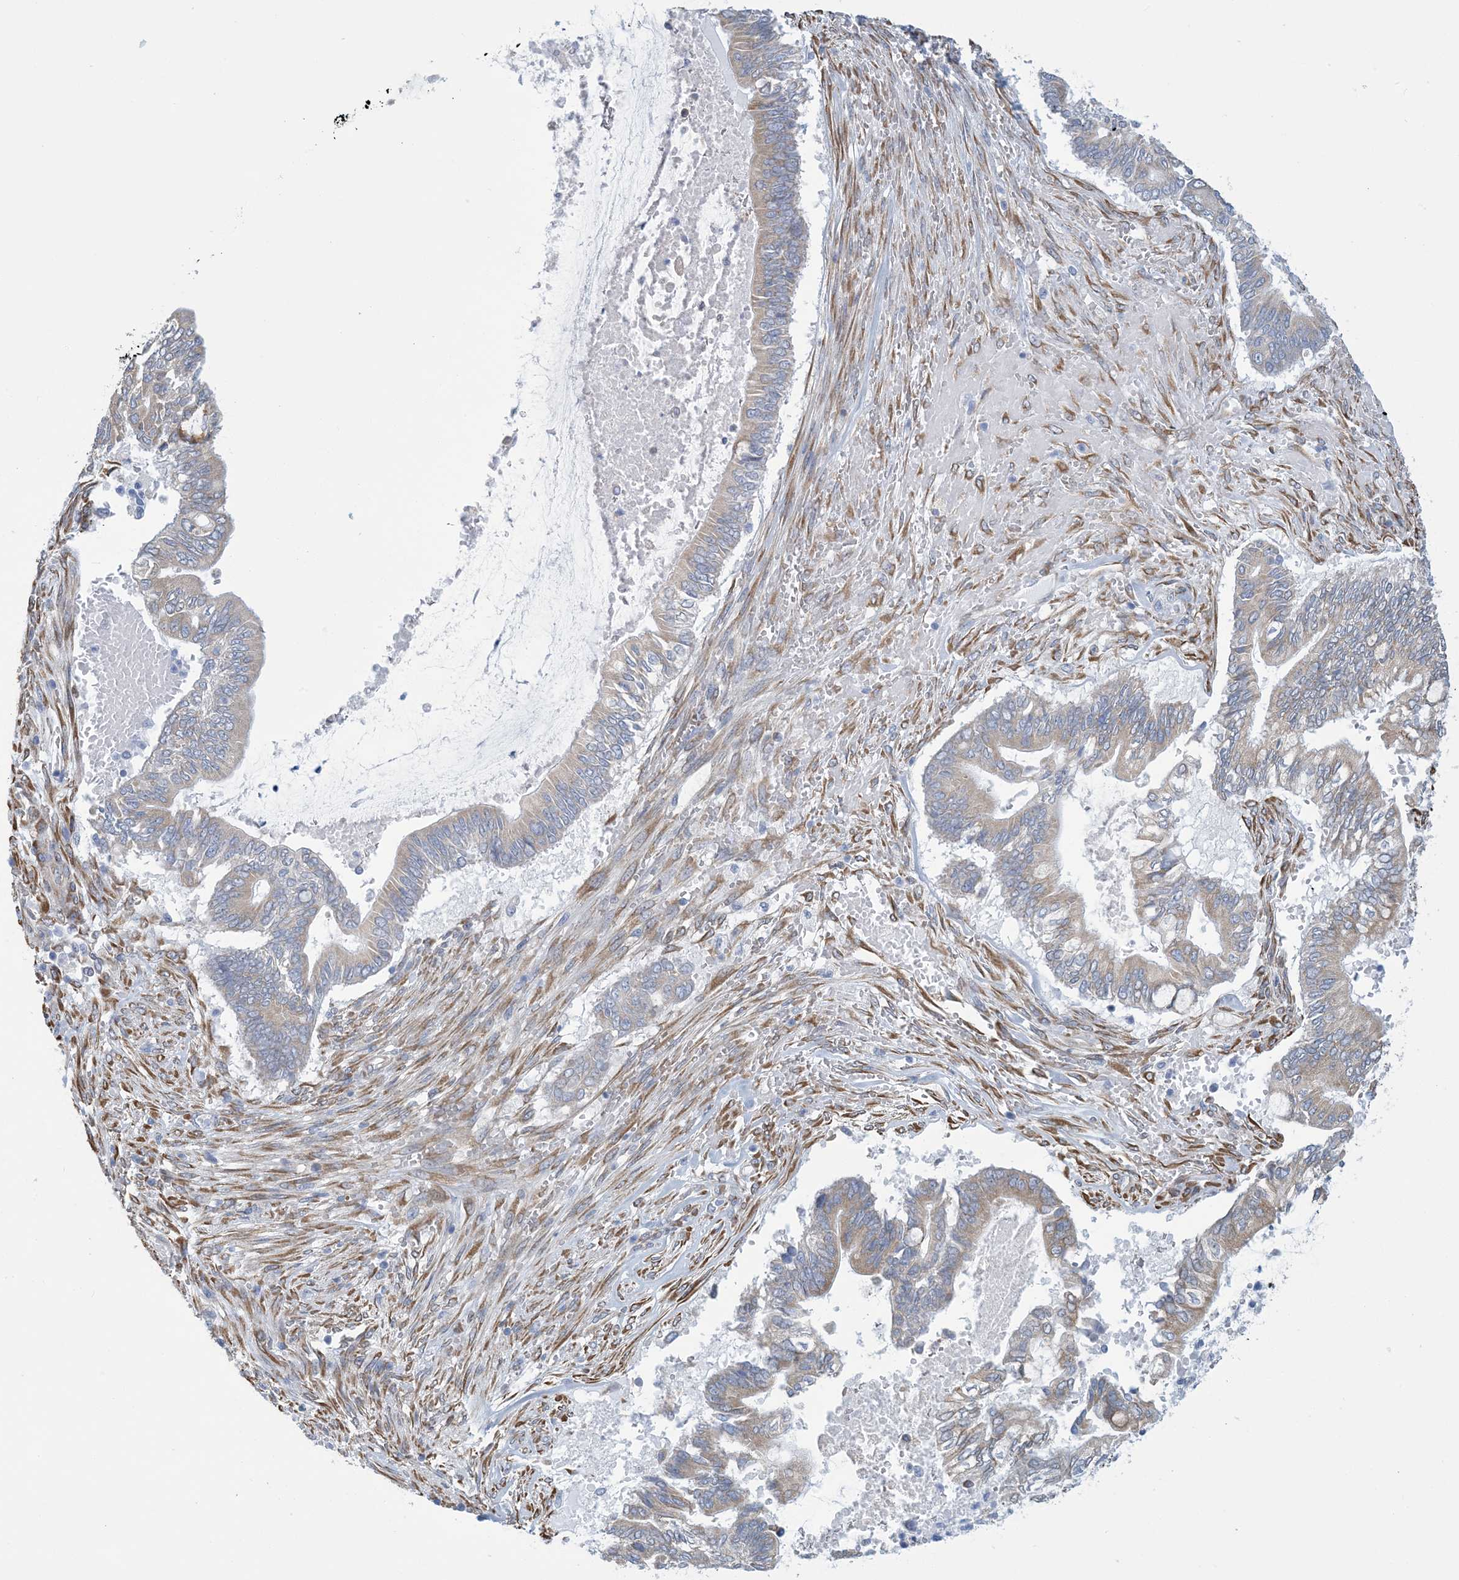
{"staining": {"intensity": "weak", "quantity": "<25%", "location": "cytoplasmic/membranous"}, "tissue": "pancreatic cancer", "cell_type": "Tumor cells", "image_type": "cancer", "snomed": [{"axis": "morphology", "description": "Adenocarcinoma, NOS"}, {"axis": "topography", "description": "Pancreas"}], "caption": "DAB immunohistochemical staining of pancreatic adenocarcinoma reveals no significant expression in tumor cells.", "gene": "CCDC14", "patient": {"sex": "male", "age": 68}}